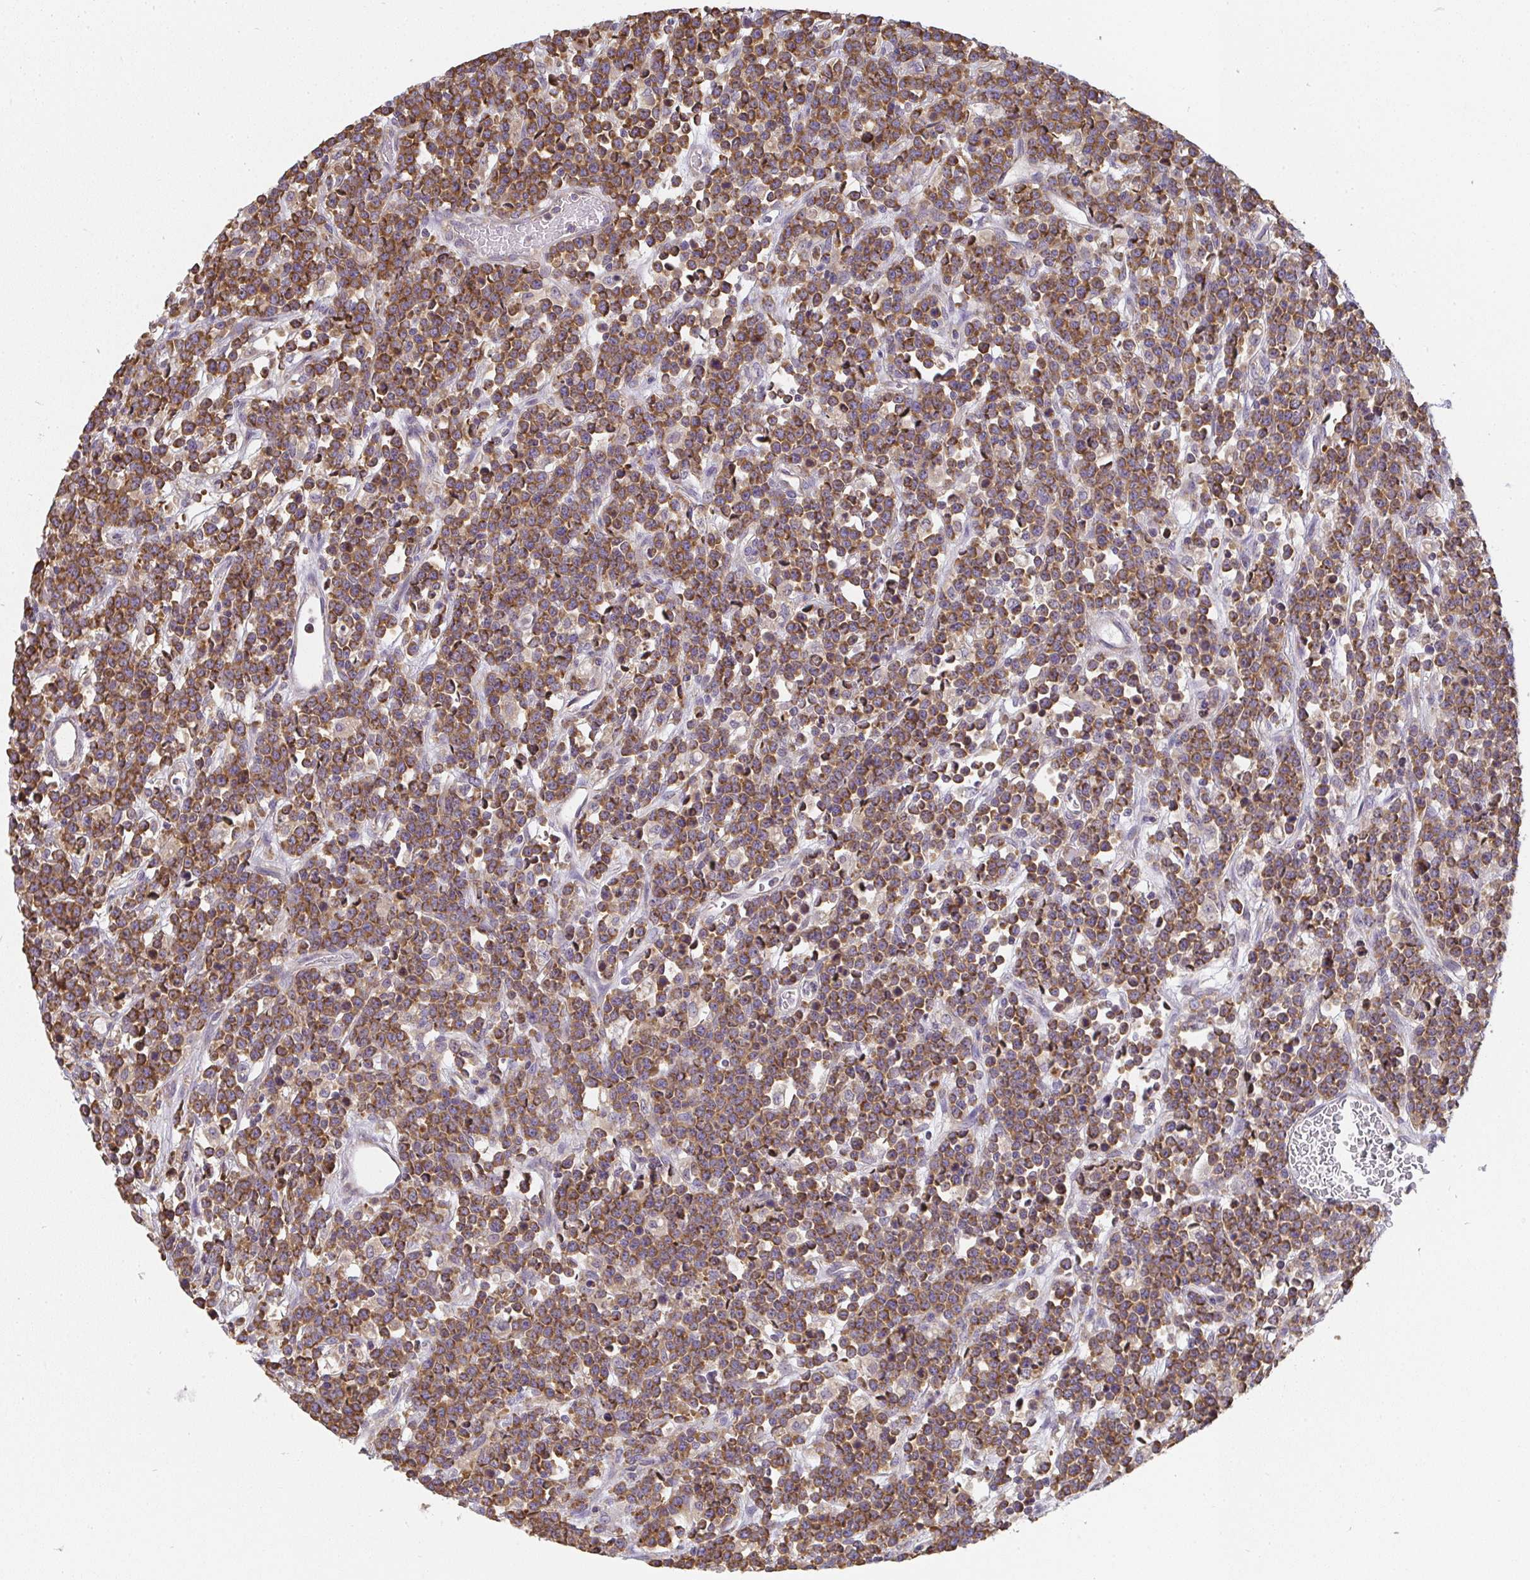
{"staining": {"intensity": "moderate", "quantity": ">75%", "location": "cytoplasmic/membranous"}, "tissue": "lymphoma", "cell_type": "Tumor cells", "image_type": "cancer", "snomed": [{"axis": "morphology", "description": "Malignant lymphoma, non-Hodgkin's type, High grade"}, {"axis": "topography", "description": "Ovary"}], "caption": "Protein expression analysis of human lymphoma reveals moderate cytoplasmic/membranous expression in about >75% of tumor cells. (Stains: DAB (3,3'-diaminobenzidine) in brown, nuclei in blue, Microscopy: brightfield microscopy at high magnification).", "gene": "SLC35B3", "patient": {"sex": "female", "age": 56}}